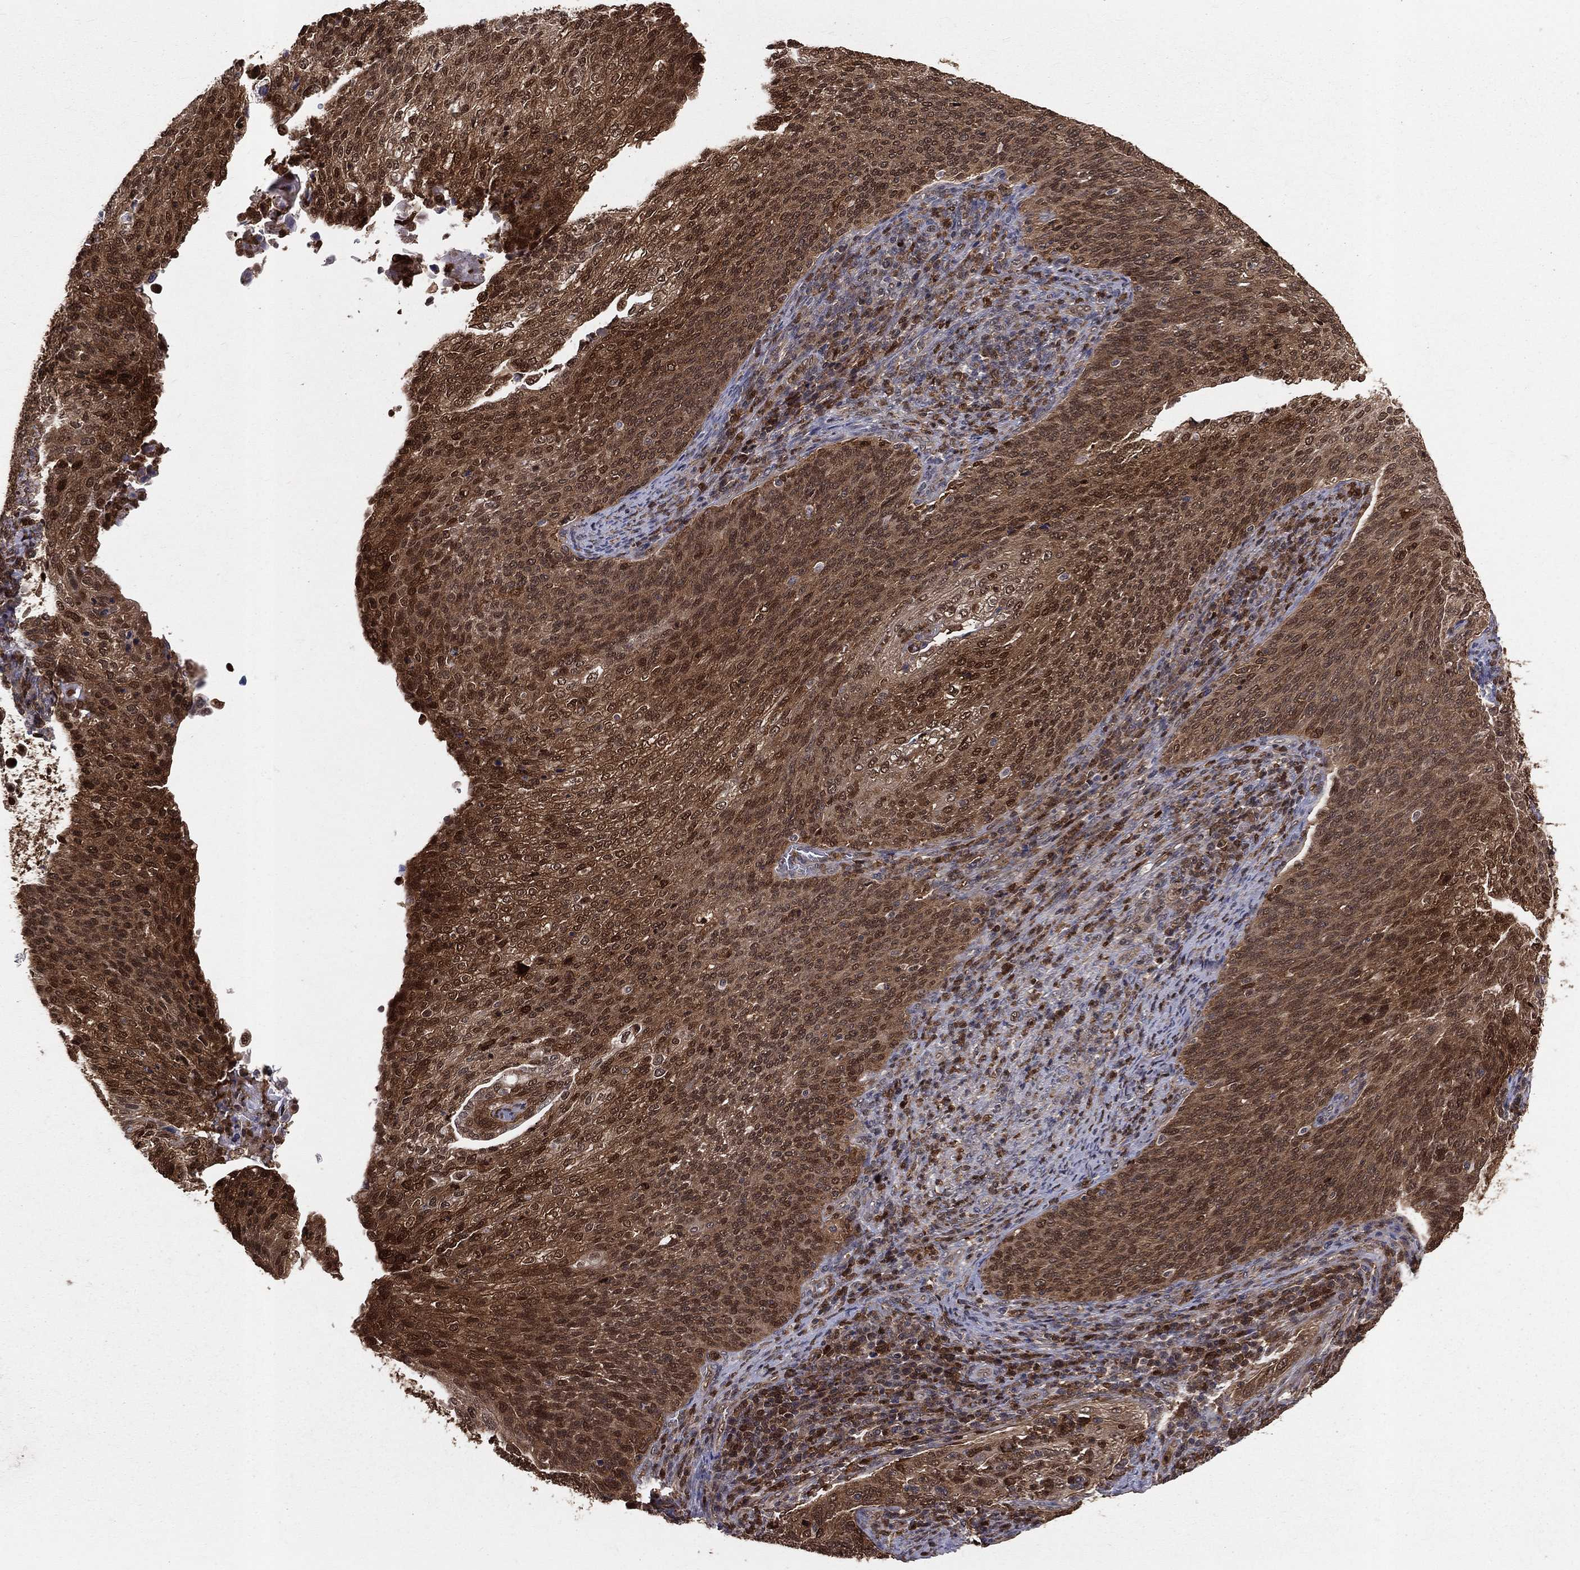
{"staining": {"intensity": "moderate", "quantity": ">75%", "location": "cytoplasmic/membranous,nuclear"}, "tissue": "cervical cancer", "cell_type": "Tumor cells", "image_type": "cancer", "snomed": [{"axis": "morphology", "description": "Squamous cell carcinoma, NOS"}, {"axis": "topography", "description": "Cervix"}], "caption": "Tumor cells exhibit medium levels of moderate cytoplasmic/membranous and nuclear positivity in about >75% of cells in human squamous cell carcinoma (cervical).", "gene": "ENO1", "patient": {"sex": "female", "age": 52}}